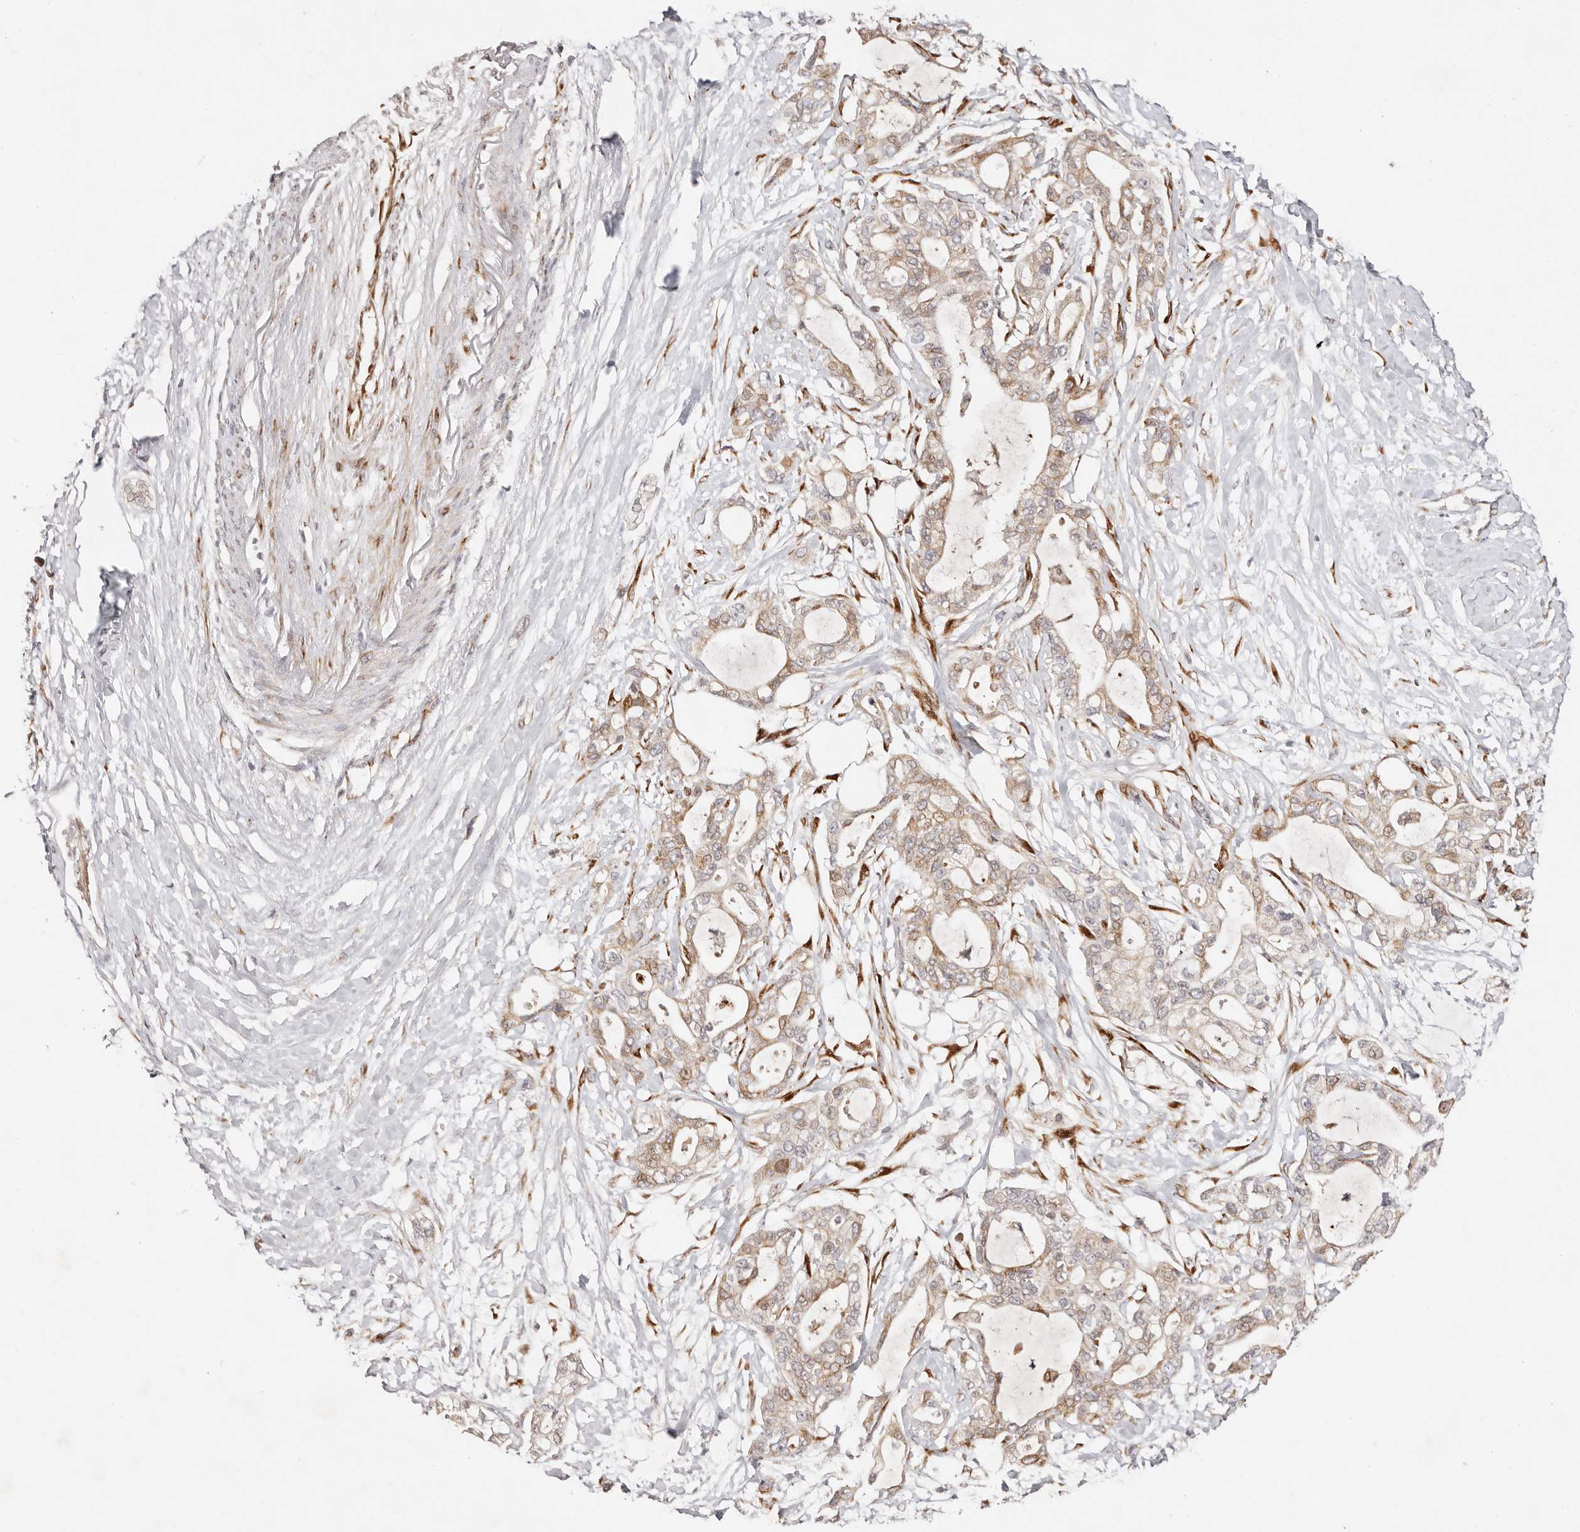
{"staining": {"intensity": "weak", "quantity": ">75%", "location": "cytoplasmic/membranous"}, "tissue": "pancreatic cancer", "cell_type": "Tumor cells", "image_type": "cancer", "snomed": [{"axis": "morphology", "description": "Adenocarcinoma, NOS"}, {"axis": "topography", "description": "Pancreas"}], "caption": "DAB (3,3'-diaminobenzidine) immunohistochemical staining of pancreatic cancer (adenocarcinoma) demonstrates weak cytoplasmic/membranous protein positivity in approximately >75% of tumor cells.", "gene": "BCL2L15", "patient": {"sex": "male", "age": 68}}